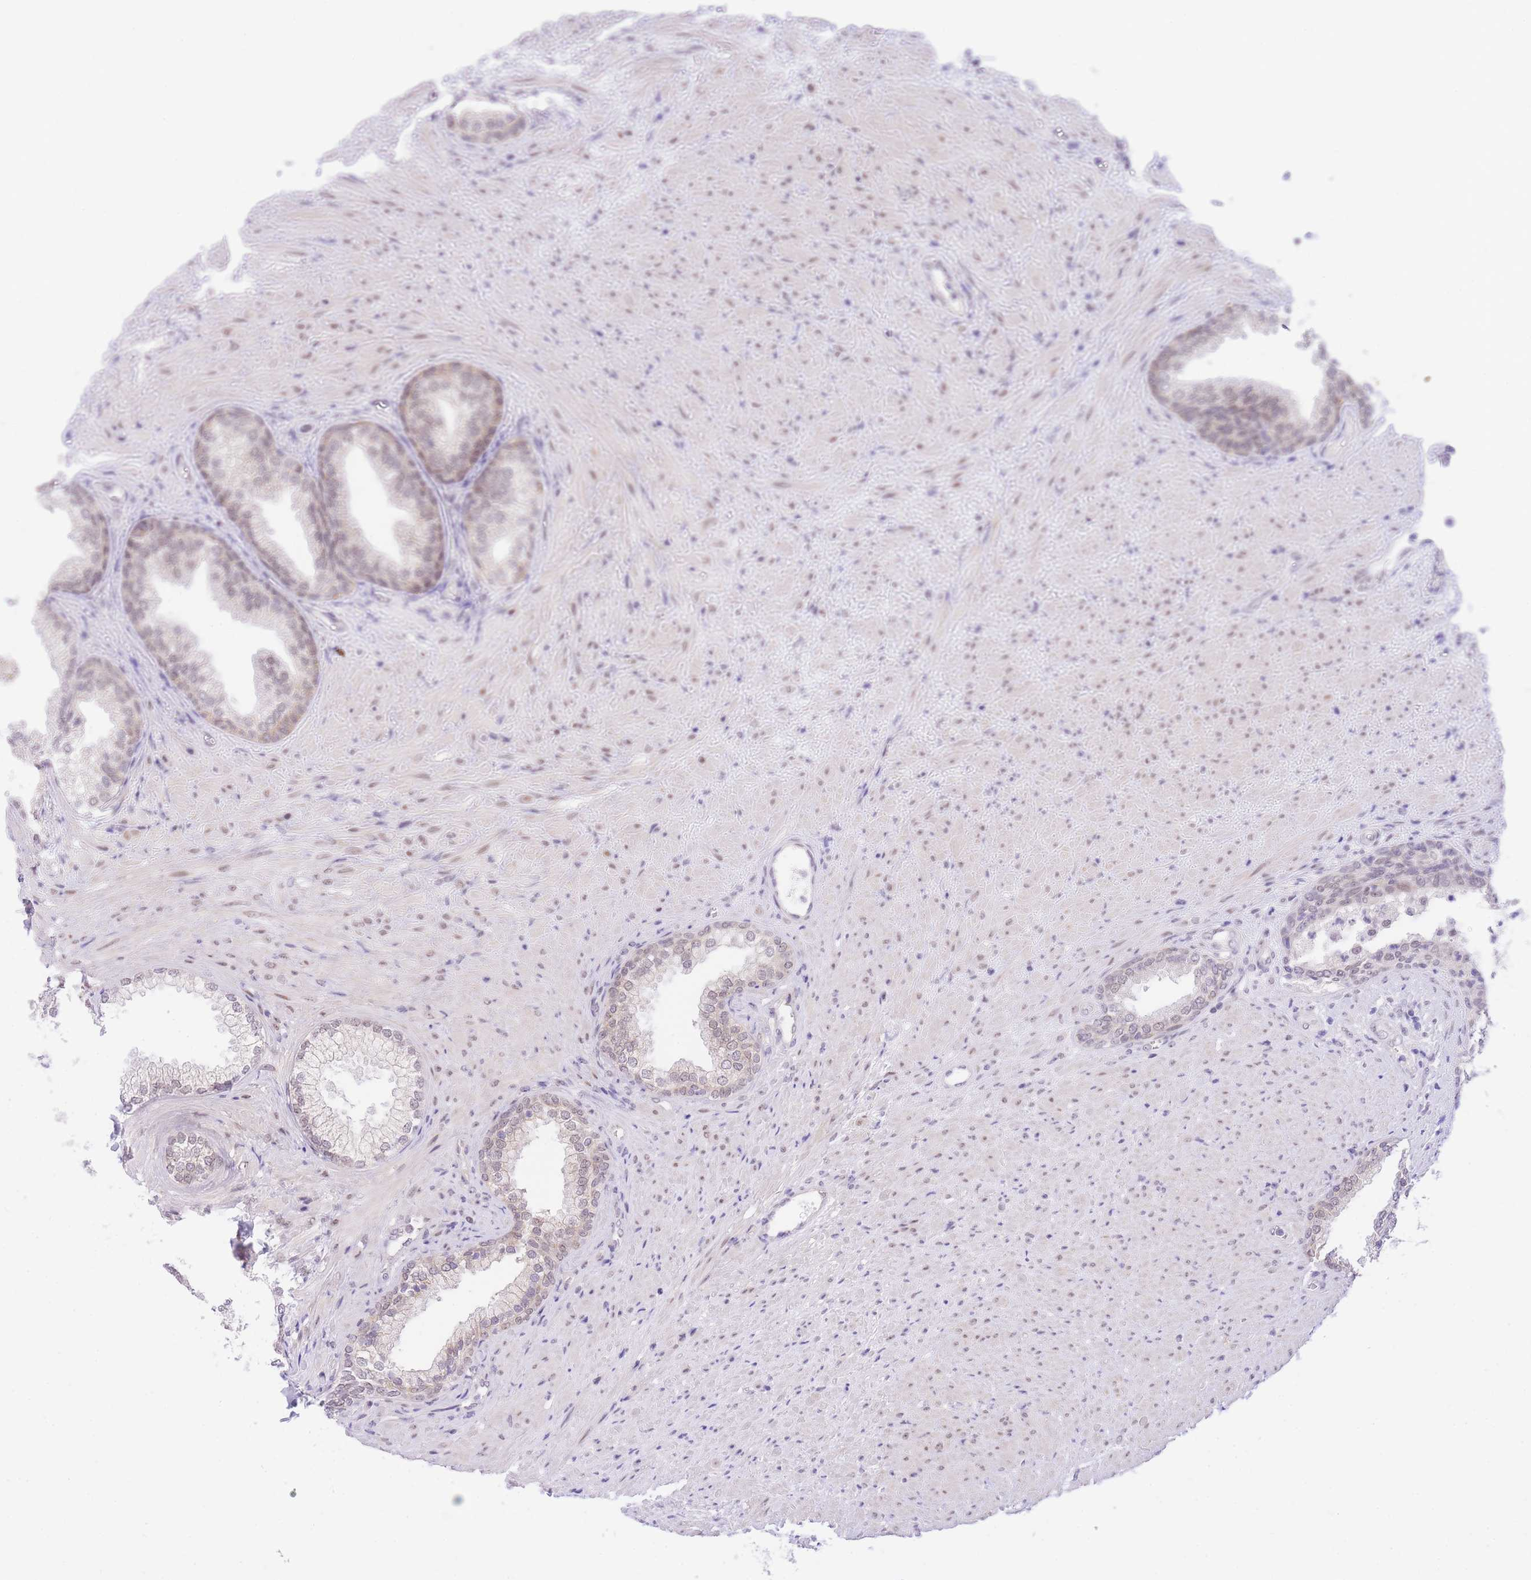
{"staining": {"intensity": "moderate", "quantity": "<25%", "location": "cytoplasmic/membranous,nuclear"}, "tissue": "prostate", "cell_type": "Glandular cells", "image_type": "normal", "snomed": [{"axis": "morphology", "description": "Normal tissue, NOS"}, {"axis": "topography", "description": "Prostate"}], "caption": "Prostate stained with DAB immunohistochemistry (IHC) shows low levels of moderate cytoplasmic/membranous,nuclear staining in about <25% of glandular cells. Ihc stains the protein in brown and the nuclei are stained blue.", "gene": "UBXN7", "patient": {"sex": "male", "age": 76}}